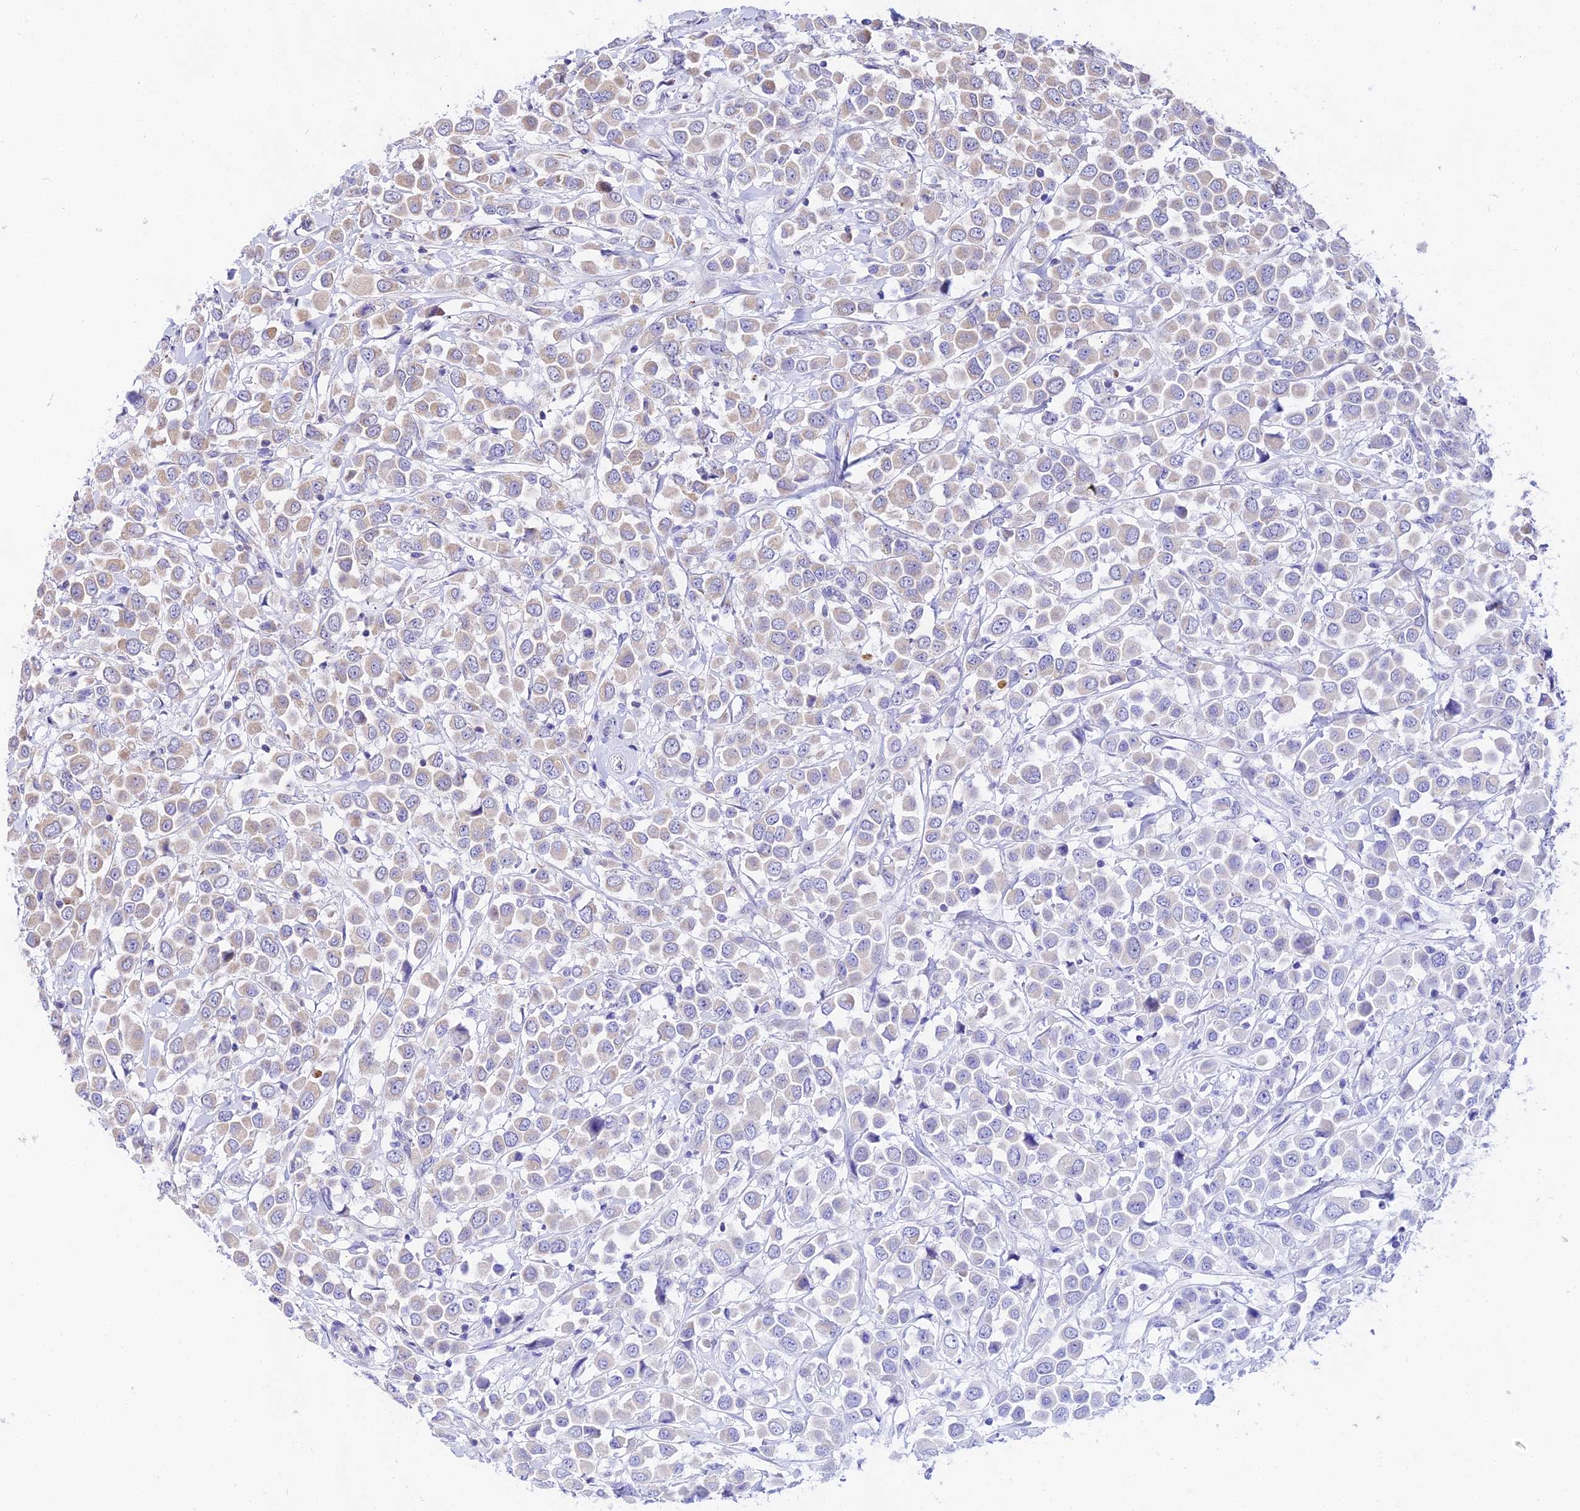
{"staining": {"intensity": "weak", "quantity": "25%-75%", "location": "cytoplasmic/membranous"}, "tissue": "breast cancer", "cell_type": "Tumor cells", "image_type": "cancer", "snomed": [{"axis": "morphology", "description": "Duct carcinoma"}, {"axis": "topography", "description": "Breast"}], "caption": "Protein positivity by immunohistochemistry reveals weak cytoplasmic/membranous staining in about 25%-75% of tumor cells in infiltrating ductal carcinoma (breast). (DAB (3,3'-diaminobenzidine) IHC, brown staining for protein, blue staining for nuclei).", "gene": "ATP5PB", "patient": {"sex": "female", "age": 61}}